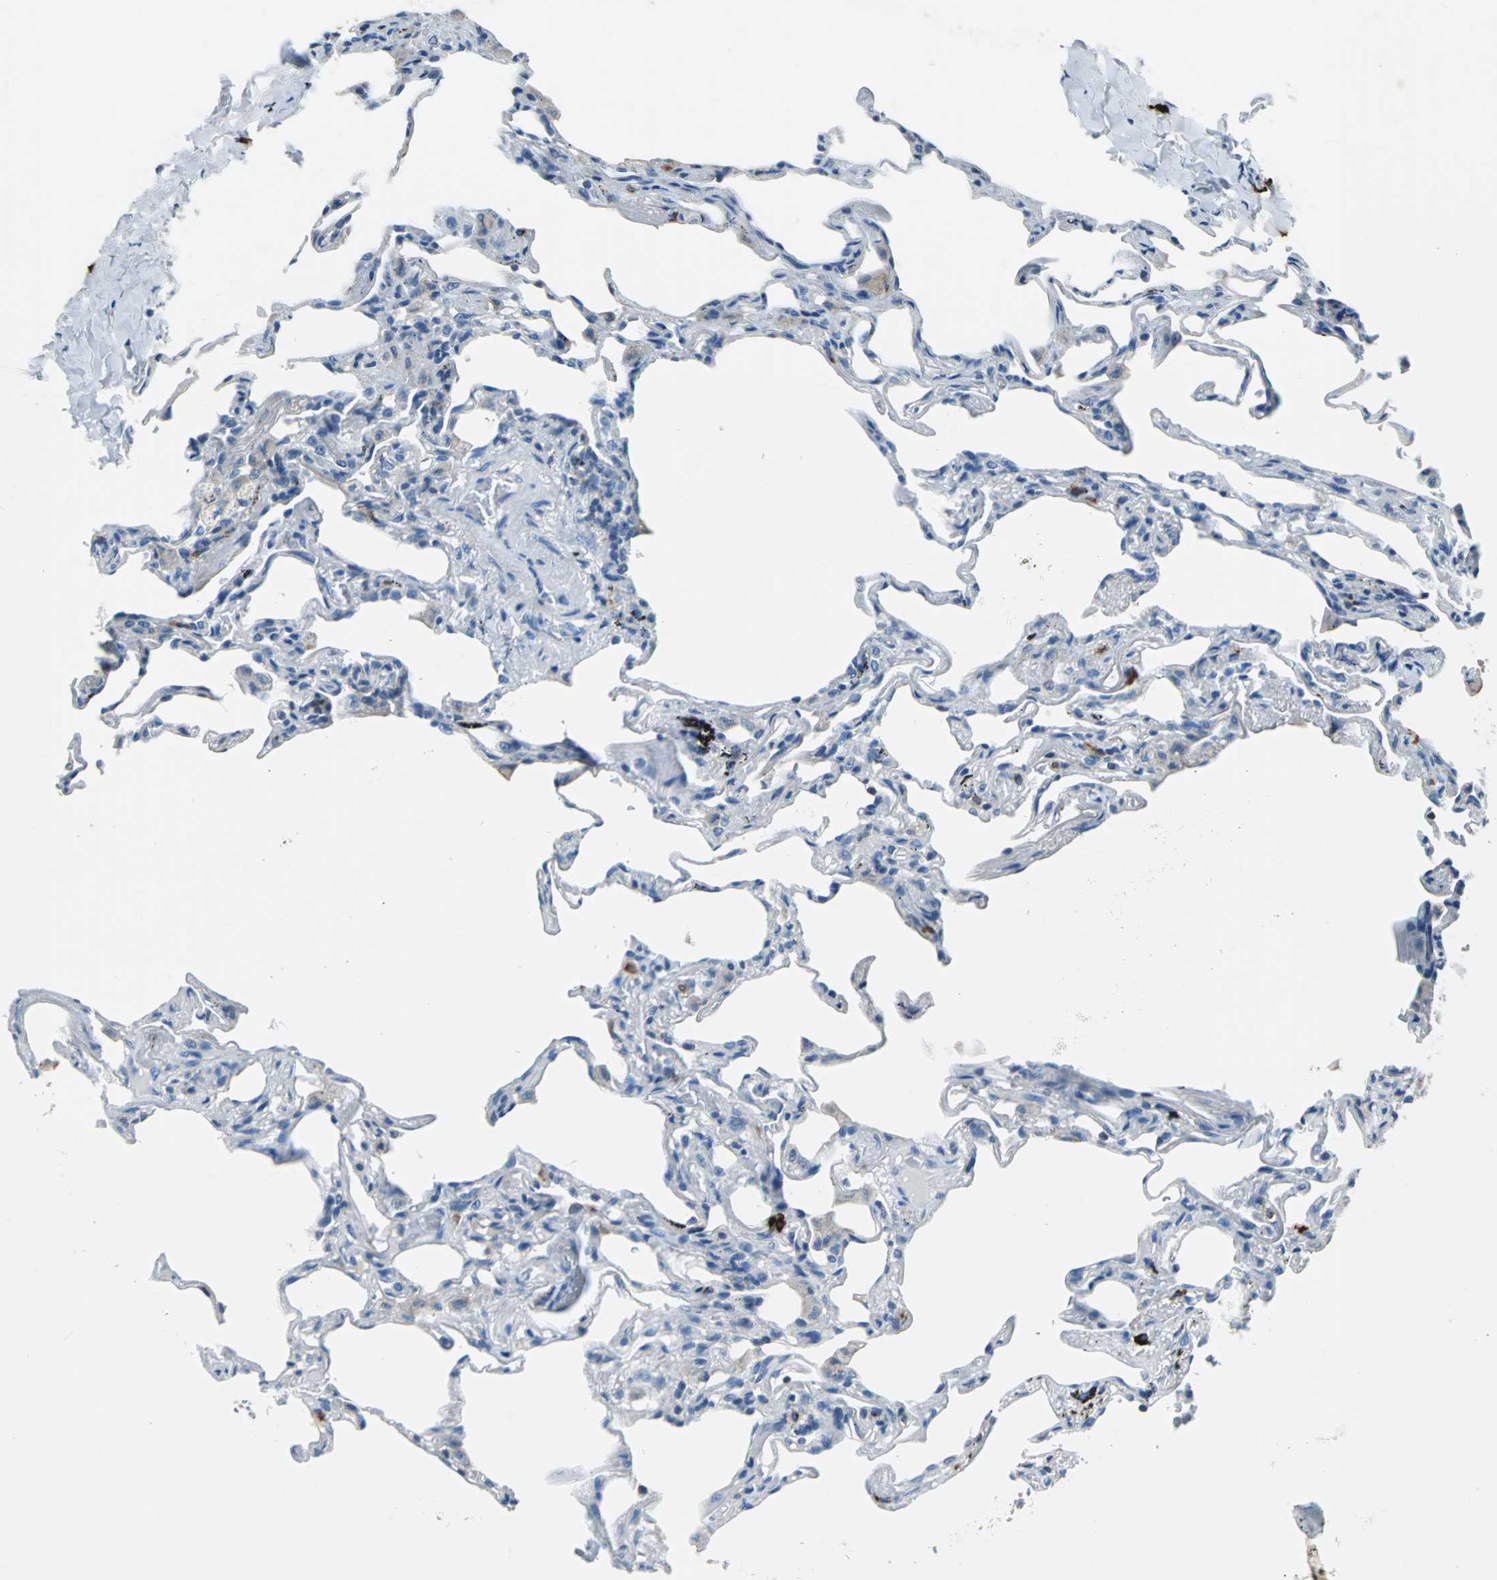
{"staining": {"intensity": "weak", "quantity": ">75%", "location": "cytoplasmic/membranous"}, "tissue": "lung", "cell_type": "Alveolar cells", "image_type": "normal", "snomed": [{"axis": "morphology", "description": "Normal tissue, NOS"}, {"axis": "morphology", "description": "Inflammation, NOS"}, {"axis": "topography", "description": "Lung"}], "caption": "The histopathology image reveals a brown stain indicating the presence of a protein in the cytoplasmic/membranous of alveolar cells in lung. (Stains: DAB (3,3'-diaminobenzidine) in brown, nuclei in blue, Microscopy: brightfield microscopy at high magnification).", "gene": "CPA3", "patient": {"sex": "male", "age": 69}}